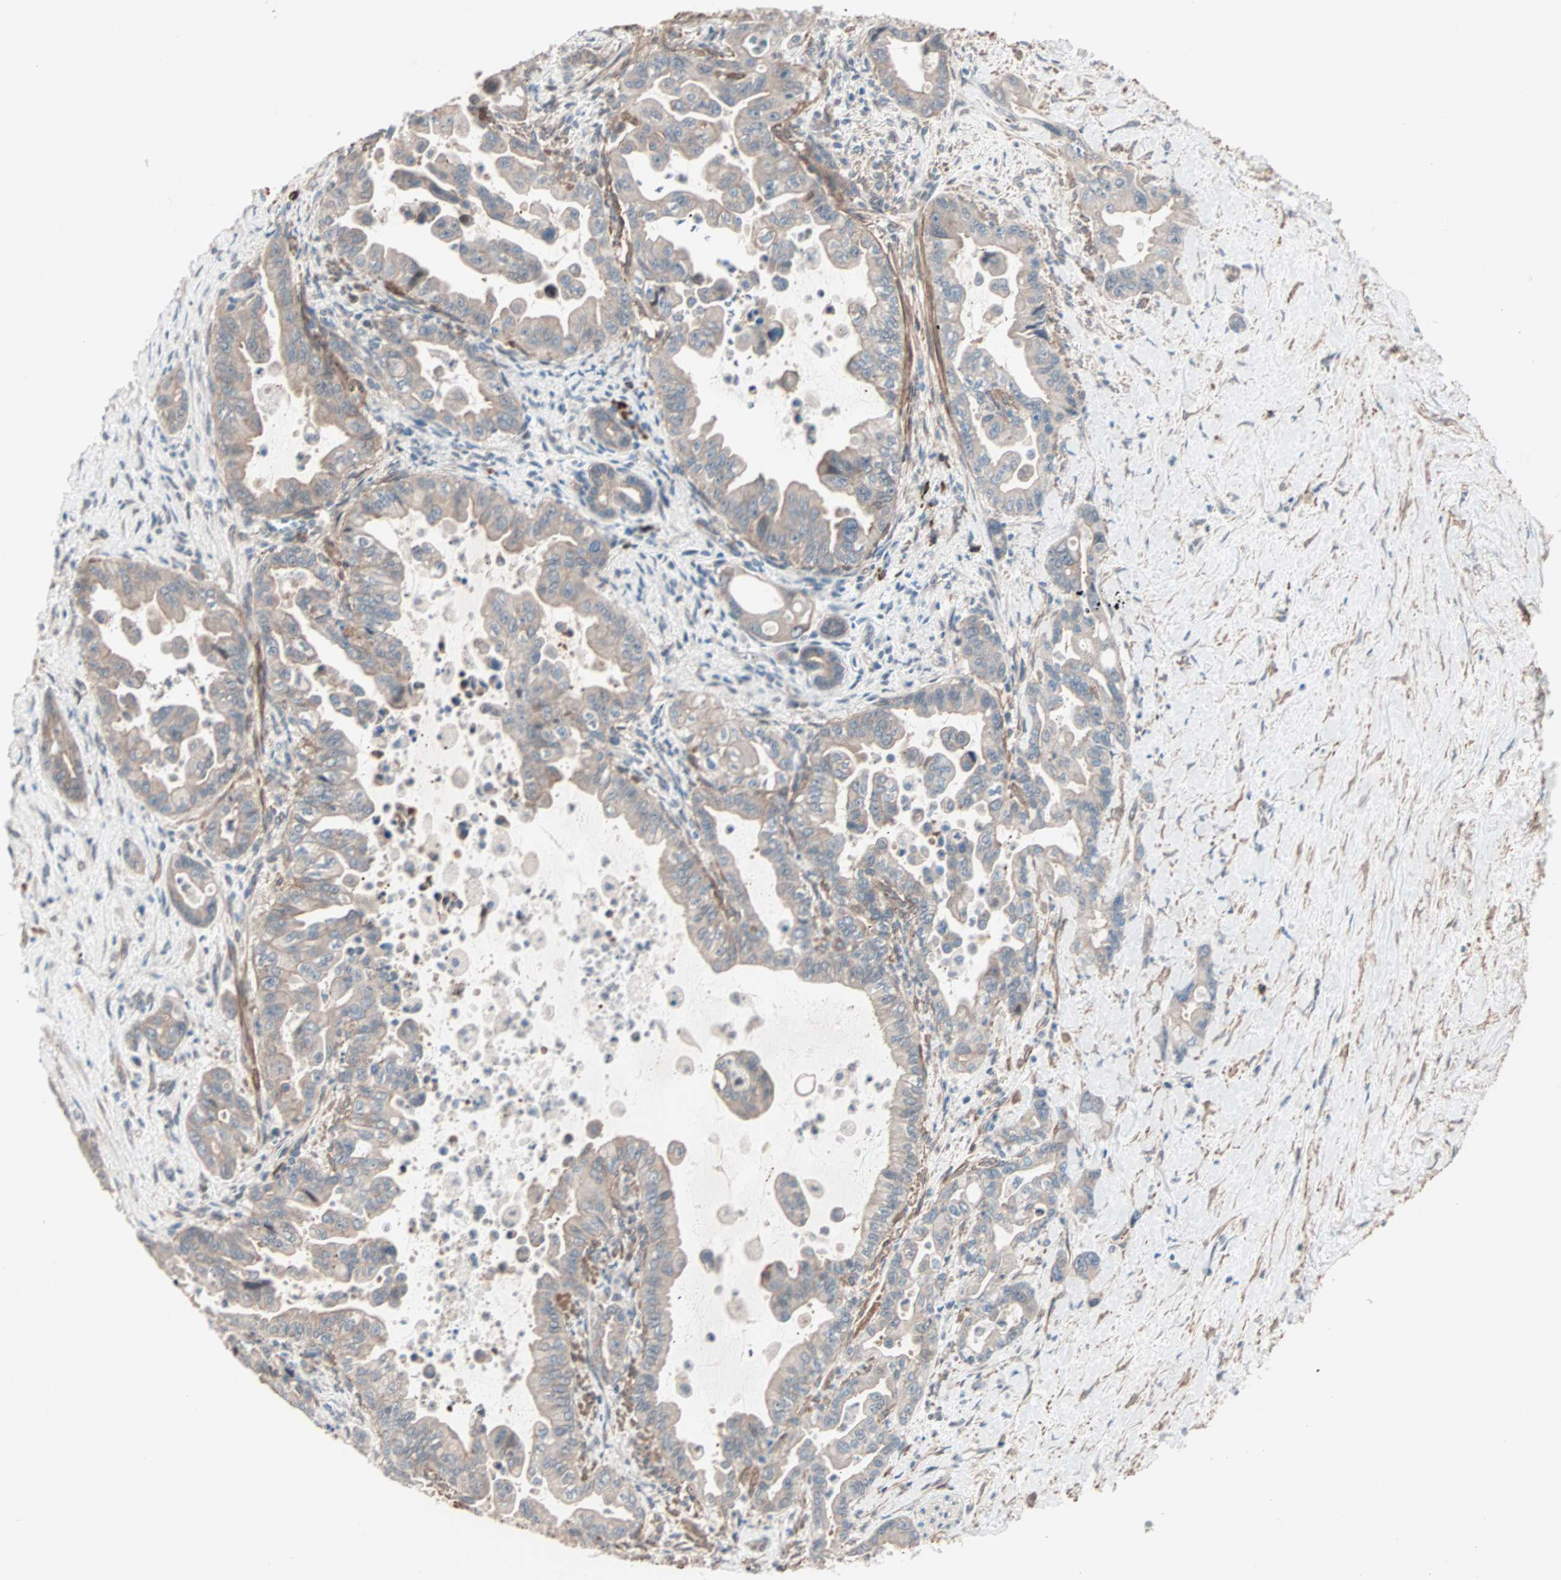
{"staining": {"intensity": "weak", "quantity": ">75%", "location": "cytoplasmic/membranous"}, "tissue": "pancreatic cancer", "cell_type": "Tumor cells", "image_type": "cancer", "snomed": [{"axis": "morphology", "description": "Adenocarcinoma, NOS"}, {"axis": "topography", "description": "Pancreas"}], "caption": "A low amount of weak cytoplasmic/membranous expression is appreciated in approximately >75% of tumor cells in adenocarcinoma (pancreatic) tissue.", "gene": "ALG5", "patient": {"sex": "male", "age": 70}}